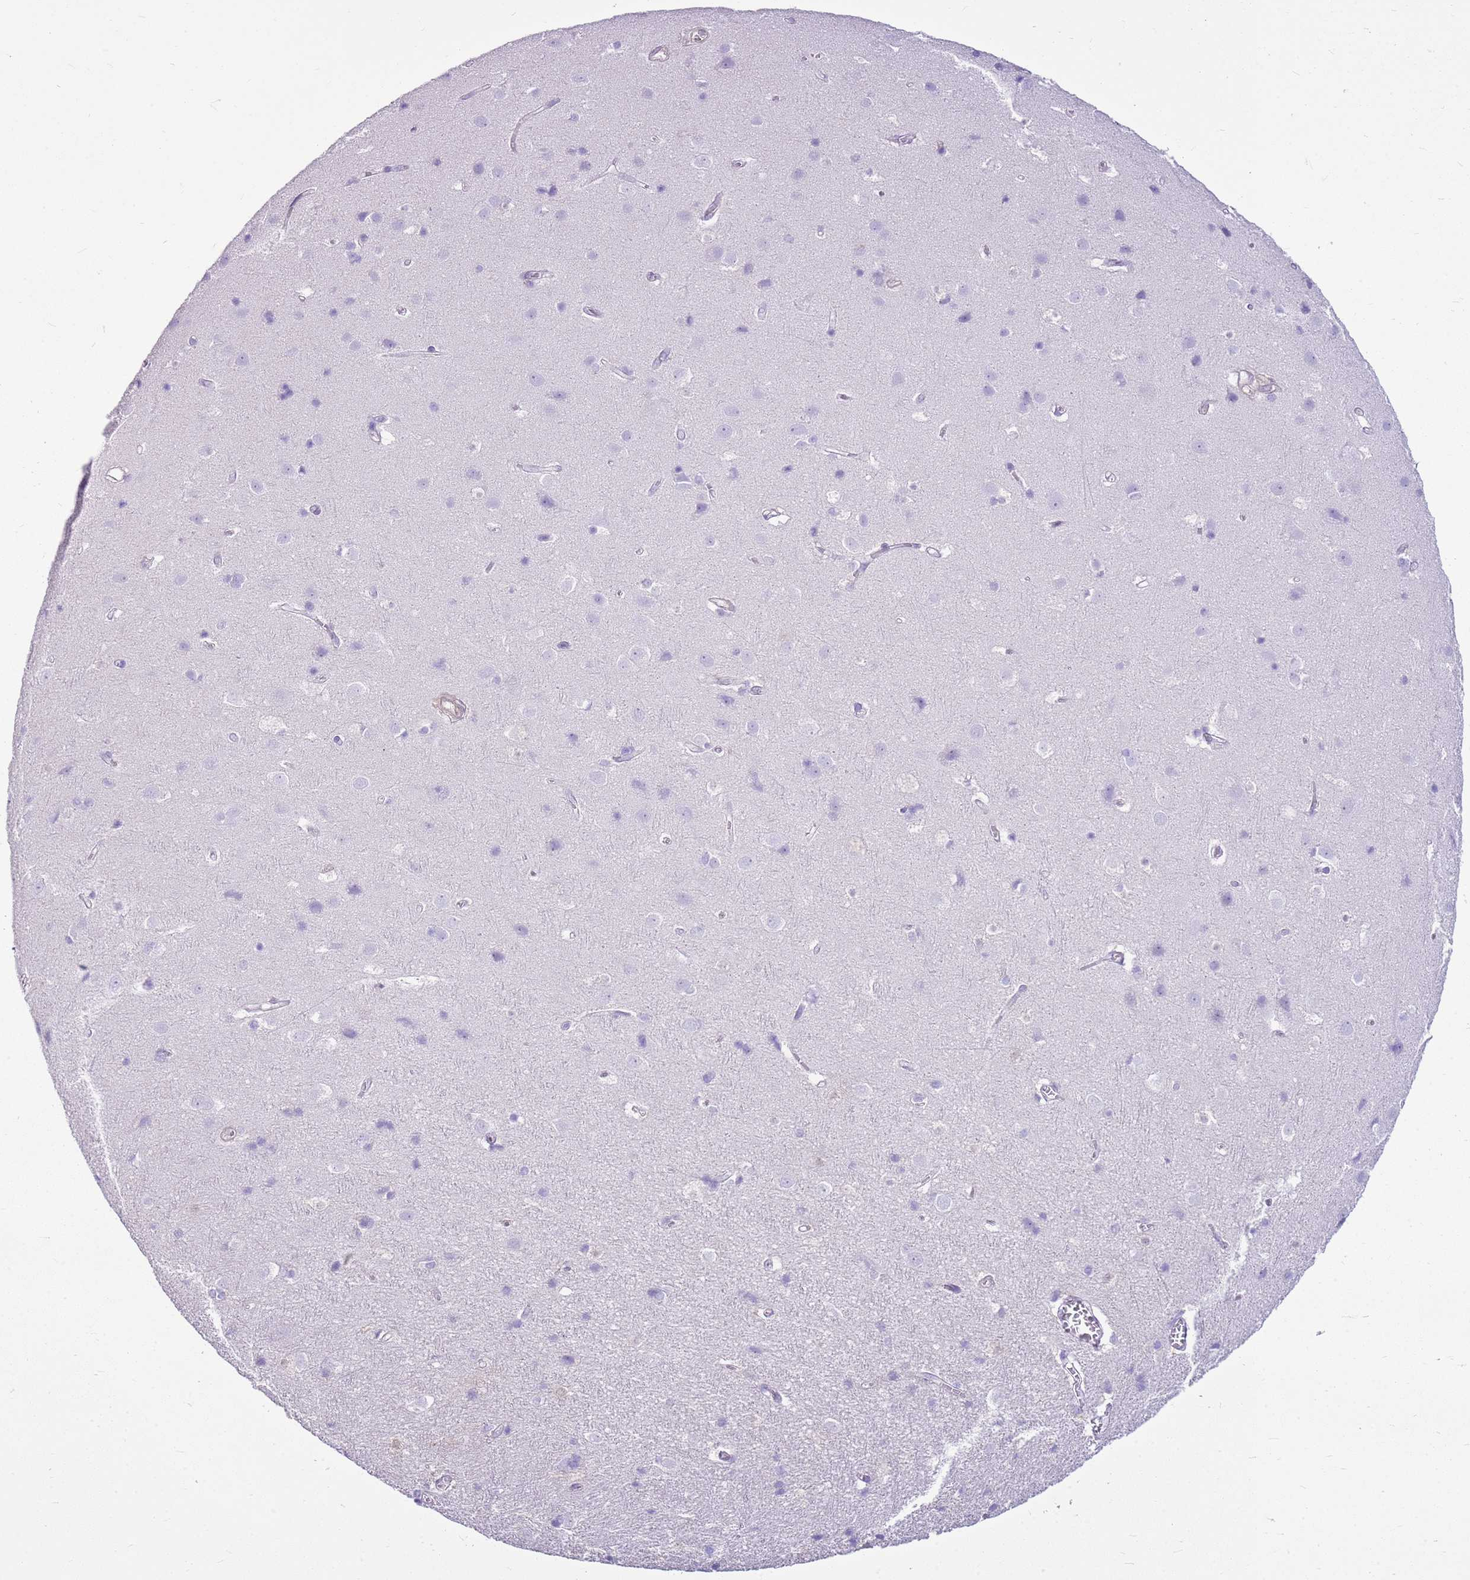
{"staining": {"intensity": "negative", "quantity": "none", "location": "none"}, "tissue": "cerebral cortex", "cell_type": "Endothelial cells", "image_type": "normal", "snomed": [{"axis": "morphology", "description": "Normal tissue, NOS"}, {"axis": "topography", "description": "Cerebral cortex"}], "caption": "Immunohistochemistry (IHC) histopathology image of benign cerebral cortex stained for a protein (brown), which exhibits no staining in endothelial cells.", "gene": "HSPB1", "patient": {"sex": "male", "age": 54}}